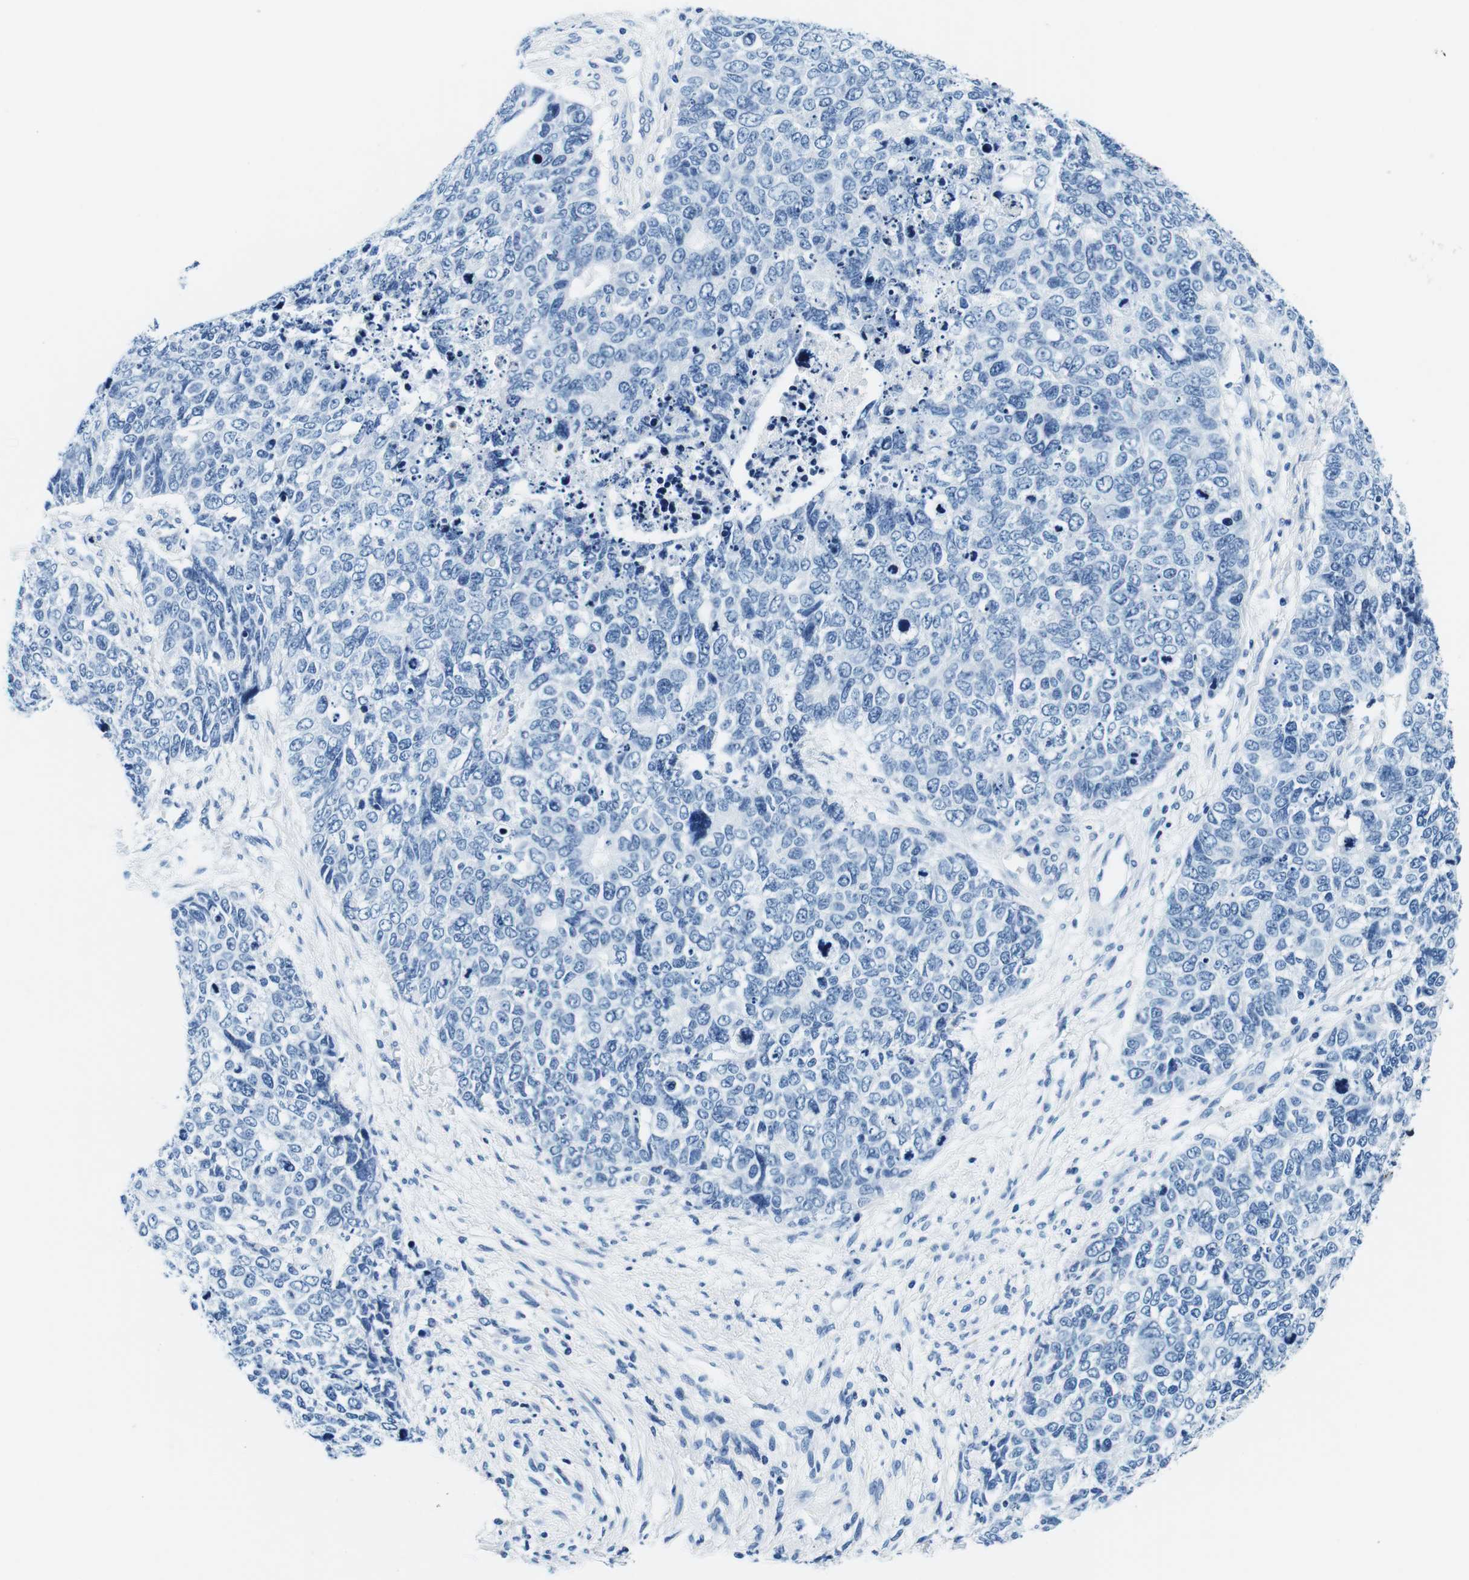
{"staining": {"intensity": "negative", "quantity": "none", "location": "none"}, "tissue": "cervical cancer", "cell_type": "Tumor cells", "image_type": "cancer", "snomed": [{"axis": "morphology", "description": "Squamous cell carcinoma, NOS"}, {"axis": "topography", "description": "Cervix"}], "caption": "Human cervical cancer stained for a protein using IHC demonstrates no positivity in tumor cells.", "gene": "HLA-DRB1", "patient": {"sex": "female", "age": 63}}